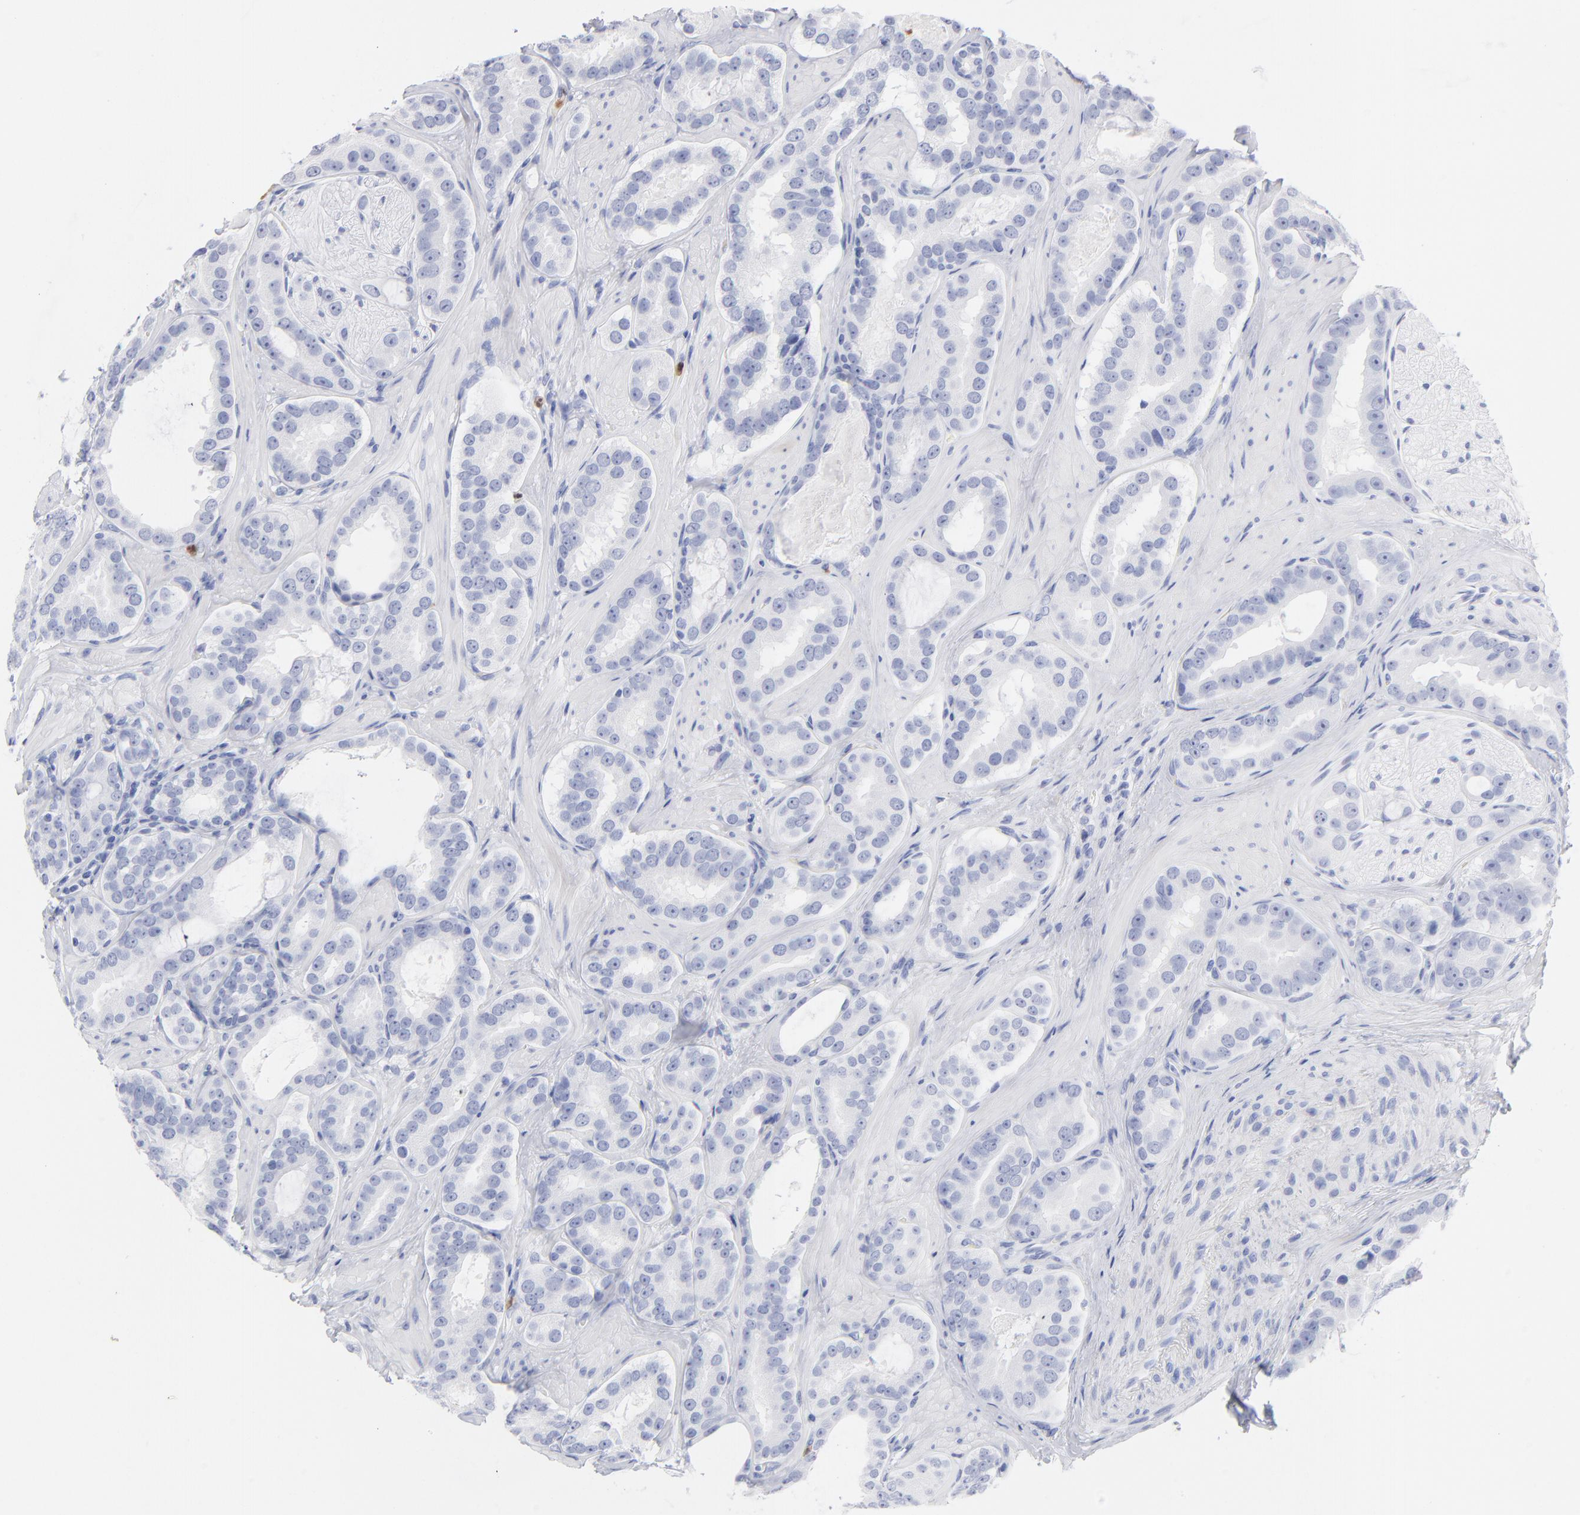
{"staining": {"intensity": "negative", "quantity": "none", "location": "none"}, "tissue": "prostate cancer", "cell_type": "Tumor cells", "image_type": "cancer", "snomed": [{"axis": "morphology", "description": "Adenocarcinoma, Low grade"}, {"axis": "topography", "description": "Prostate"}], "caption": "Immunohistochemistry of prostate low-grade adenocarcinoma reveals no staining in tumor cells.", "gene": "ARG1", "patient": {"sex": "male", "age": 59}}